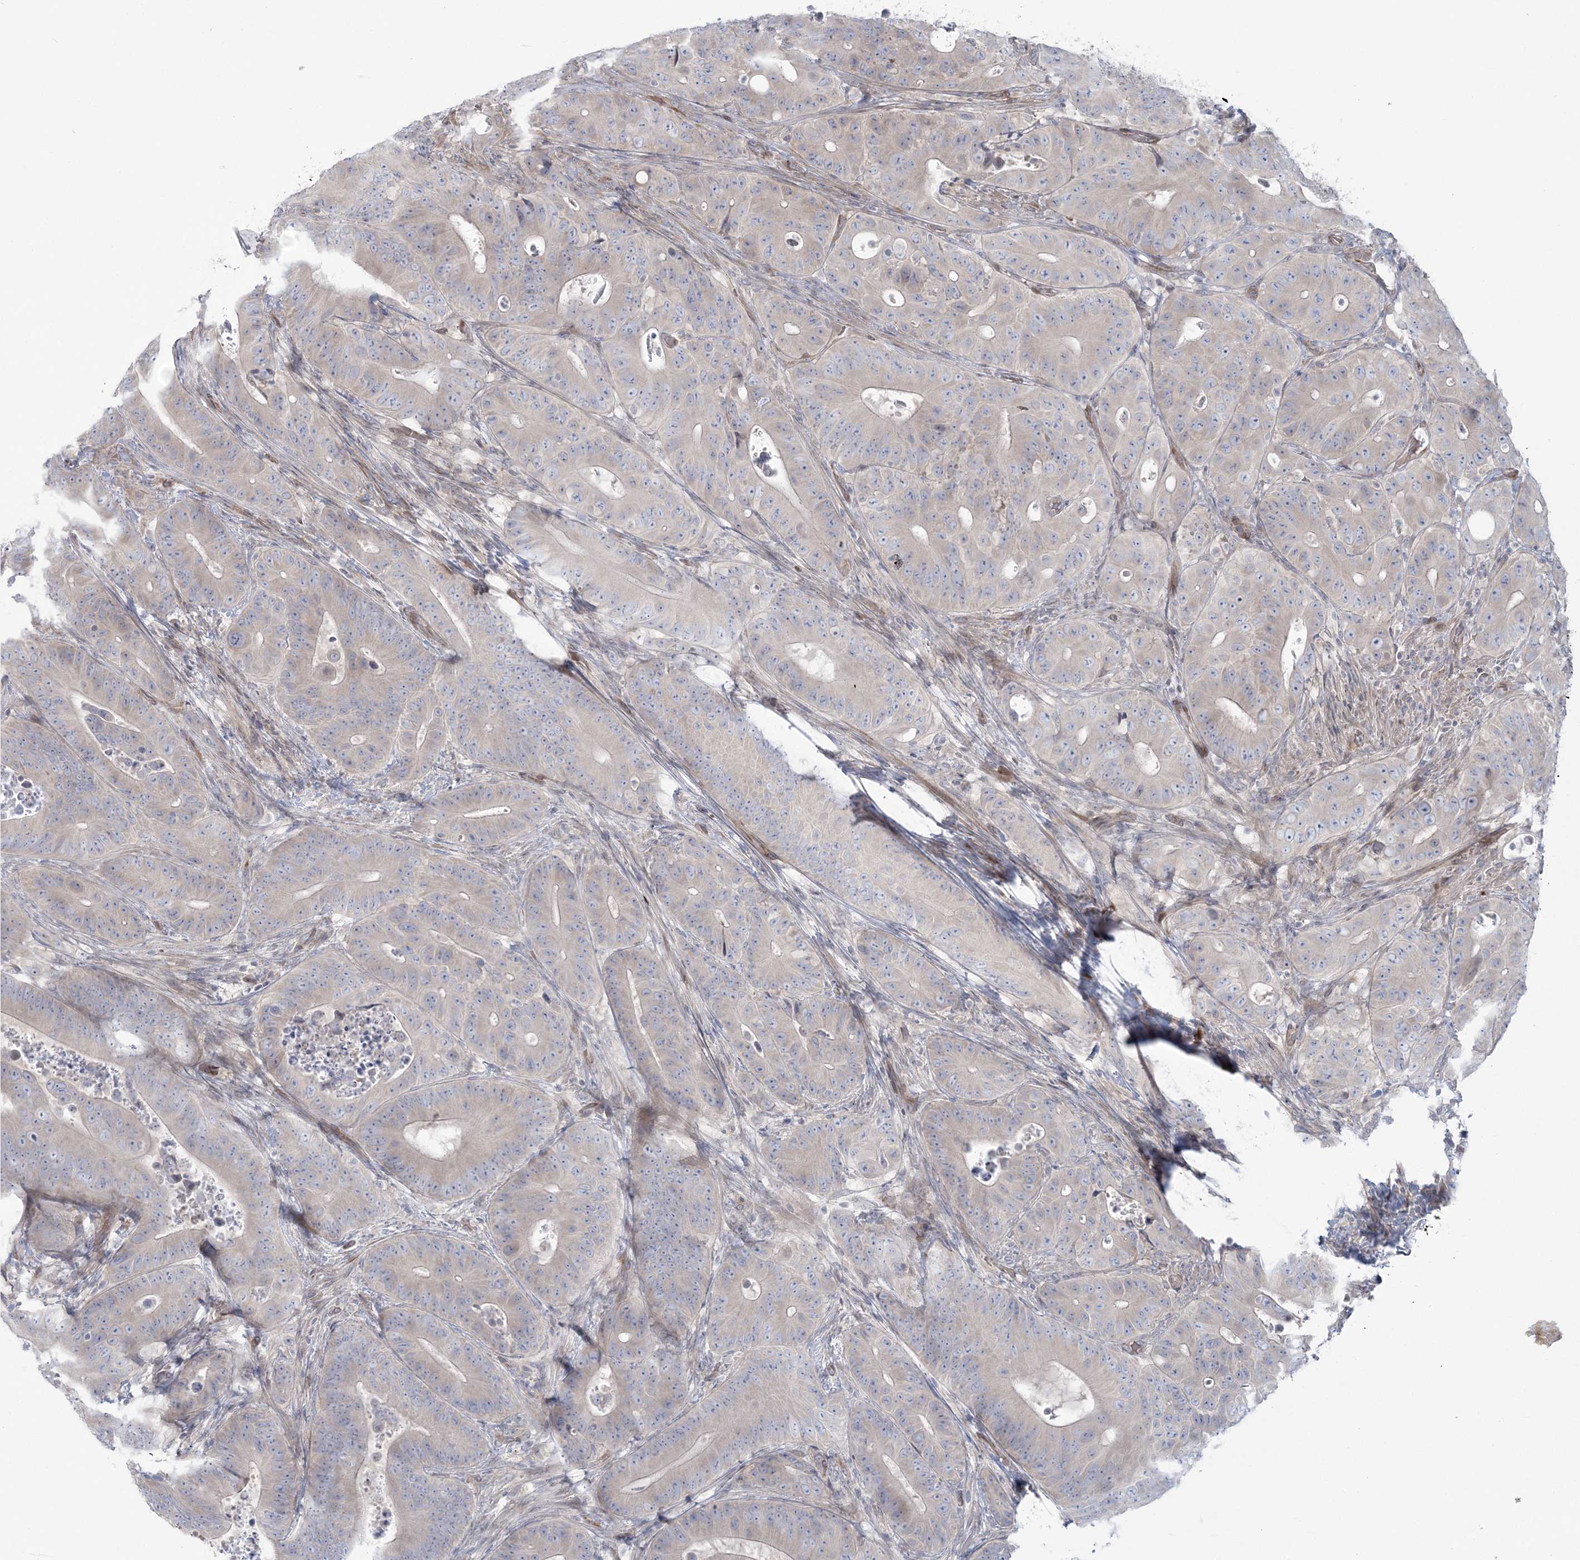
{"staining": {"intensity": "negative", "quantity": "none", "location": "none"}, "tissue": "colorectal cancer", "cell_type": "Tumor cells", "image_type": "cancer", "snomed": [{"axis": "morphology", "description": "Adenocarcinoma, NOS"}, {"axis": "topography", "description": "Colon"}], "caption": "A high-resolution micrograph shows immunohistochemistry (IHC) staining of colorectal cancer (adenocarcinoma), which shows no significant staining in tumor cells. (Stains: DAB (3,3'-diaminobenzidine) immunohistochemistry with hematoxylin counter stain, Microscopy: brightfield microscopy at high magnification).", "gene": "NUDT9", "patient": {"sex": "male", "age": 83}}